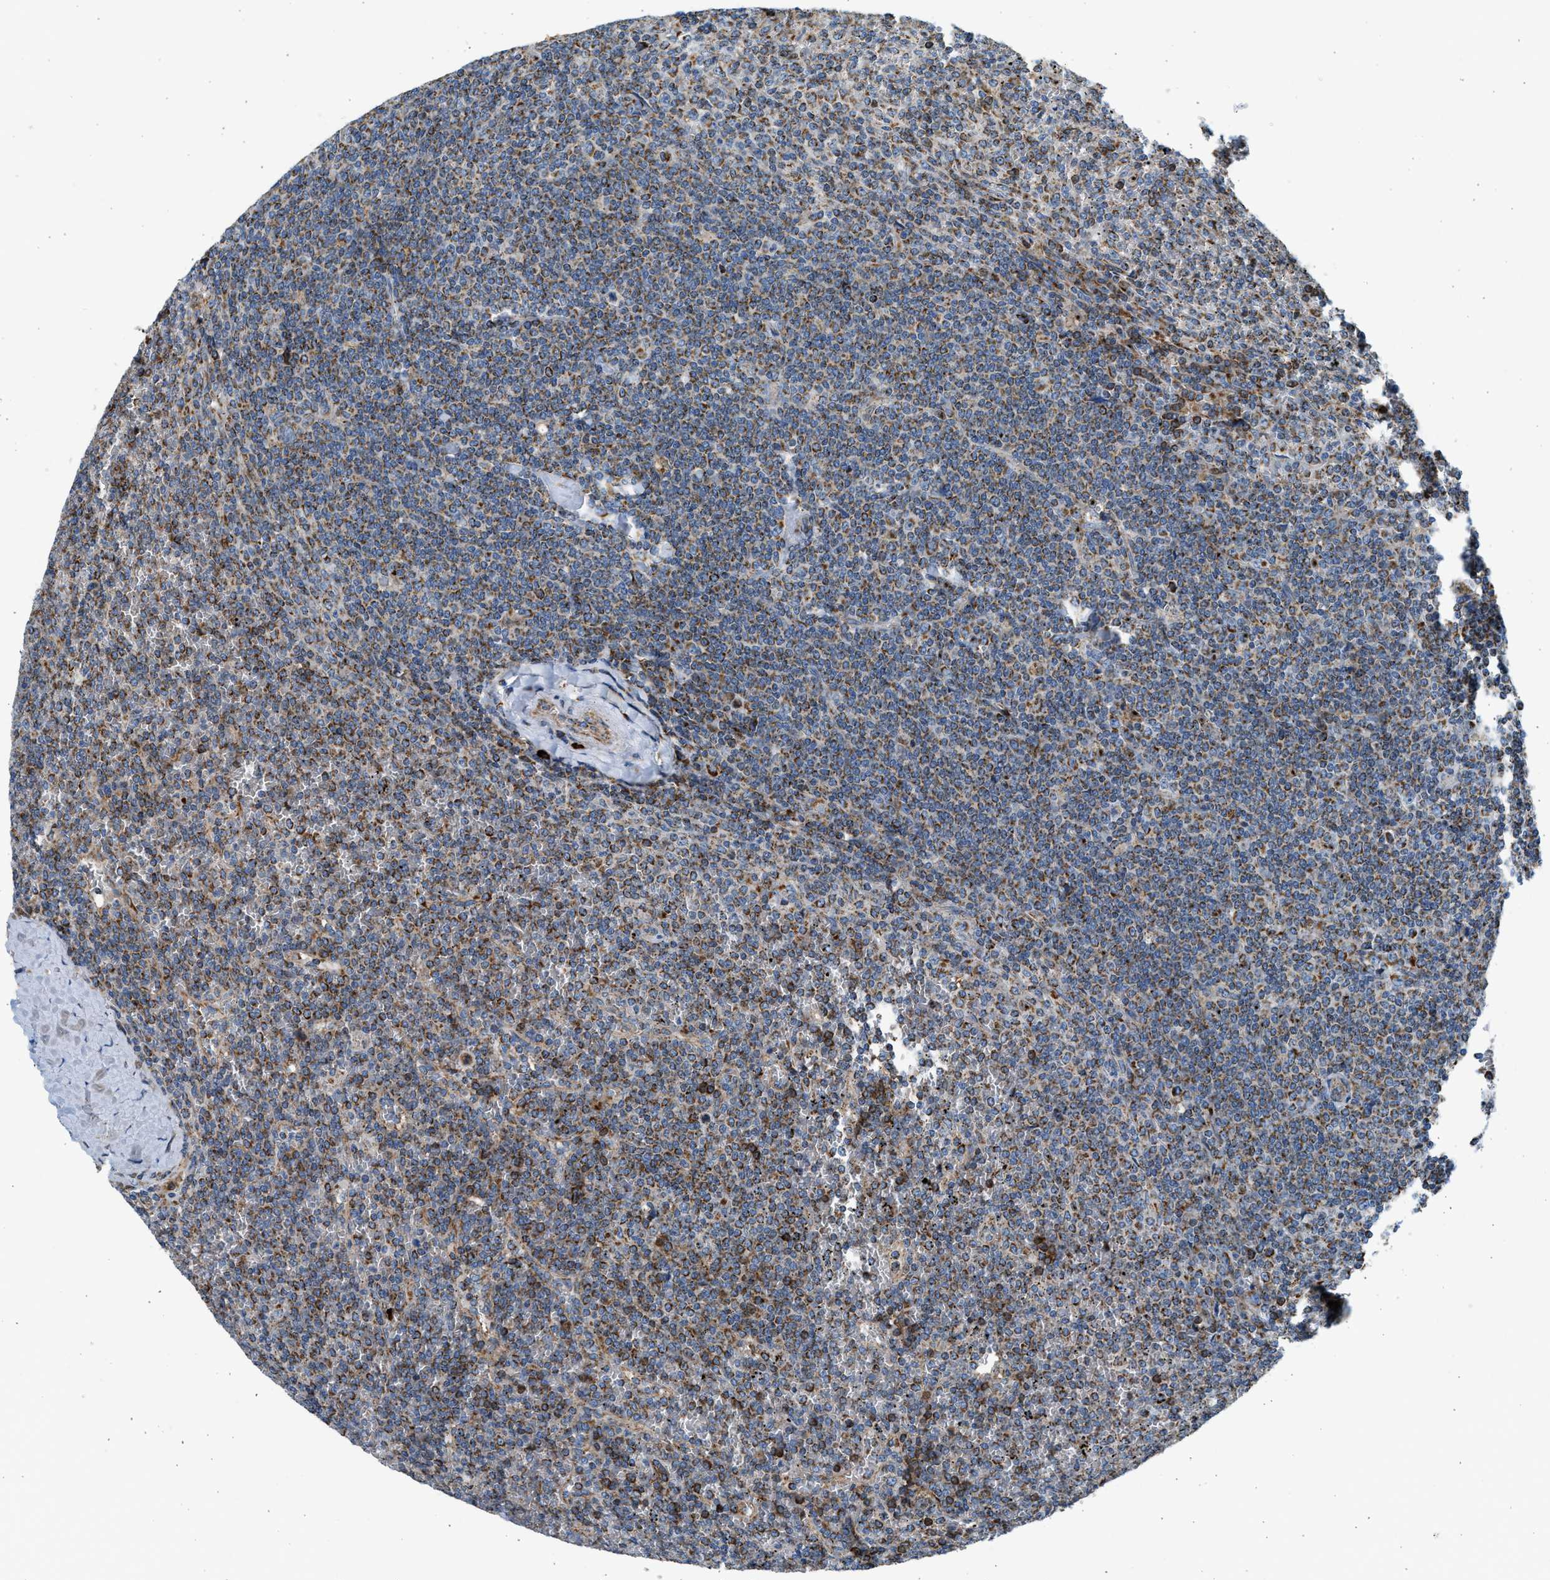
{"staining": {"intensity": "moderate", "quantity": ">75%", "location": "cytoplasmic/membranous"}, "tissue": "lymphoma", "cell_type": "Tumor cells", "image_type": "cancer", "snomed": [{"axis": "morphology", "description": "Malignant lymphoma, non-Hodgkin's type, Low grade"}, {"axis": "topography", "description": "Spleen"}], "caption": "A brown stain shows moderate cytoplasmic/membranous staining of a protein in lymphoma tumor cells. (DAB (3,3'-diaminobenzidine) = brown stain, brightfield microscopy at high magnification).", "gene": "KCNMB3", "patient": {"sex": "female", "age": 19}}